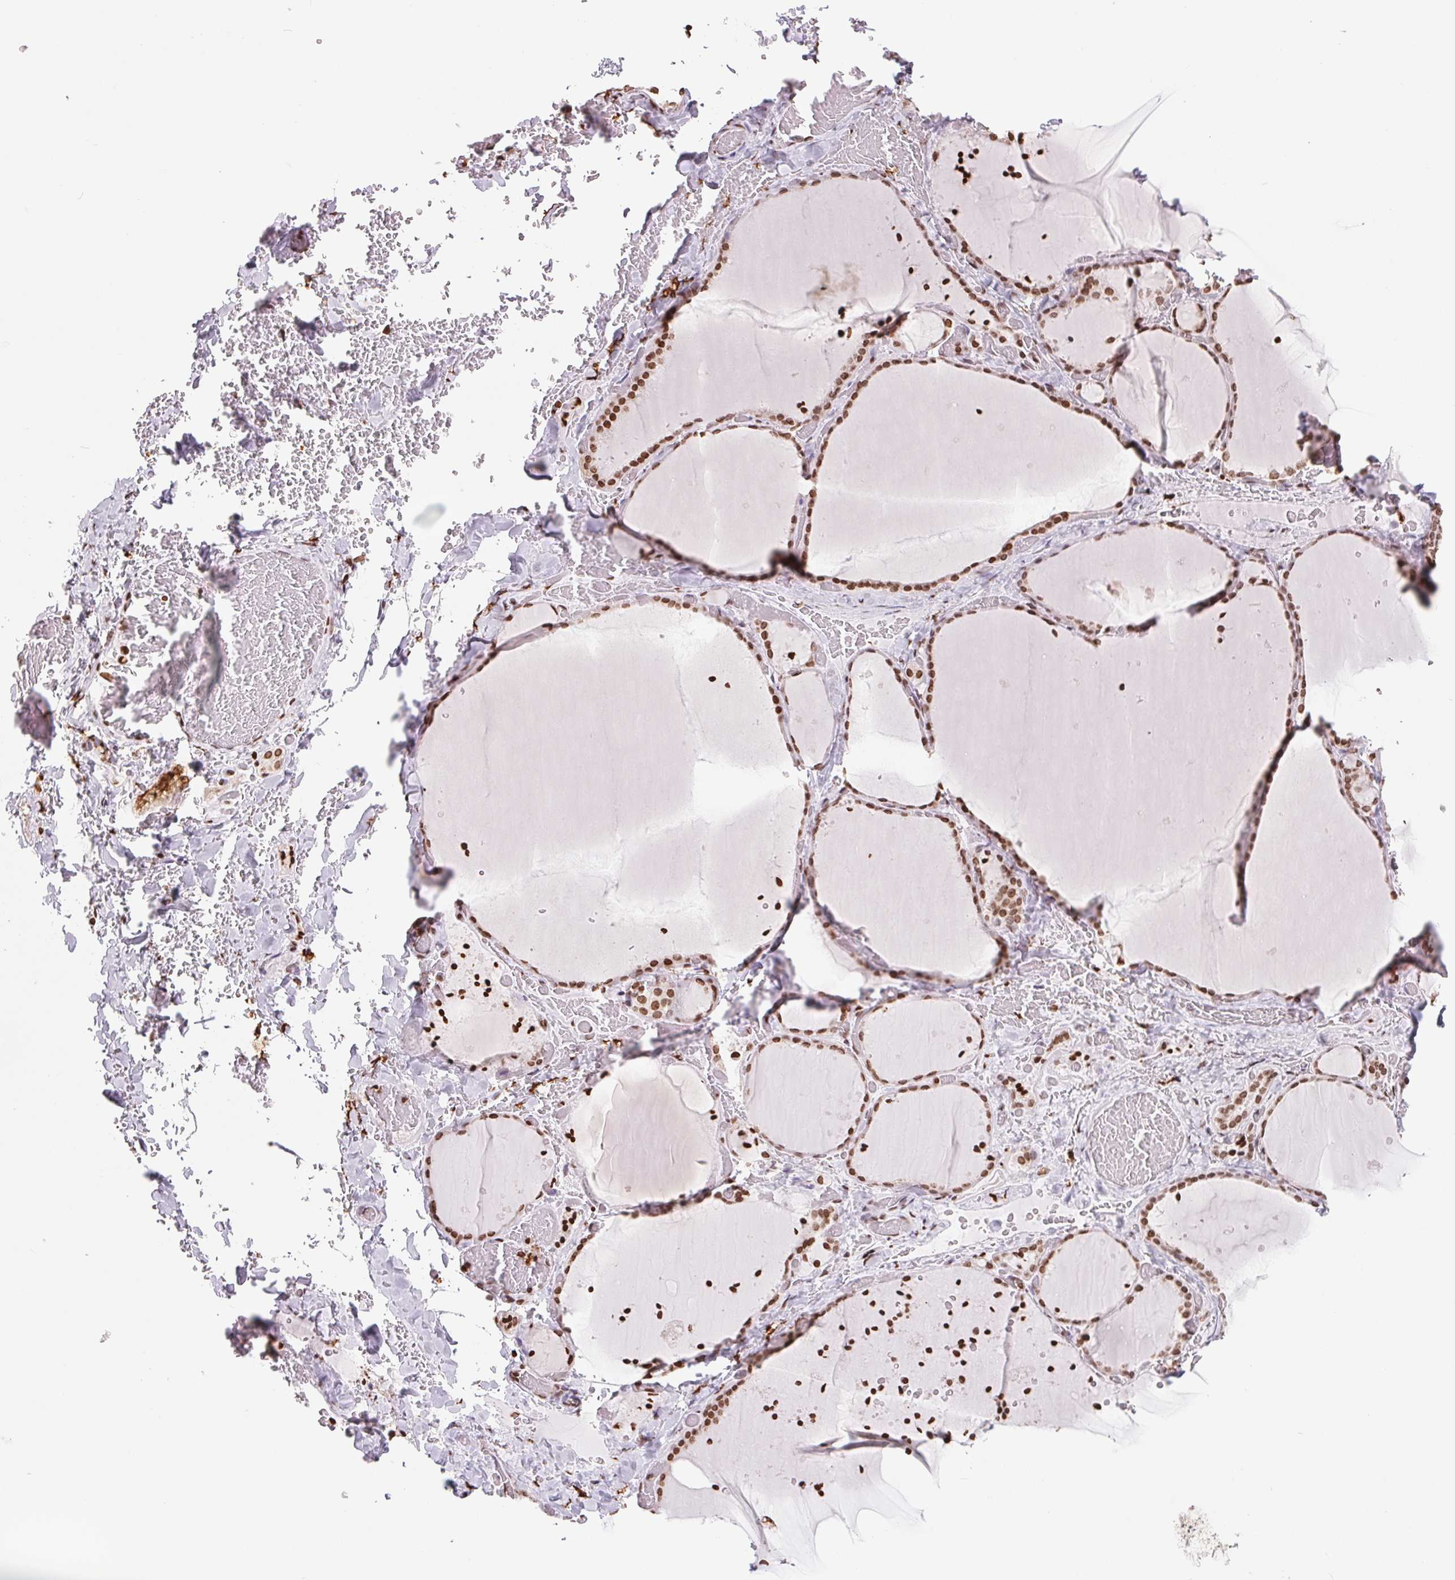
{"staining": {"intensity": "strong", "quantity": ">75%", "location": "nuclear"}, "tissue": "thyroid gland", "cell_type": "Glandular cells", "image_type": "normal", "snomed": [{"axis": "morphology", "description": "Normal tissue, NOS"}, {"axis": "topography", "description": "Thyroid gland"}], "caption": "Glandular cells demonstrate high levels of strong nuclear staining in about >75% of cells in benign human thyroid gland. (Brightfield microscopy of DAB IHC at high magnification).", "gene": "SMIM12", "patient": {"sex": "female", "age": 36}}